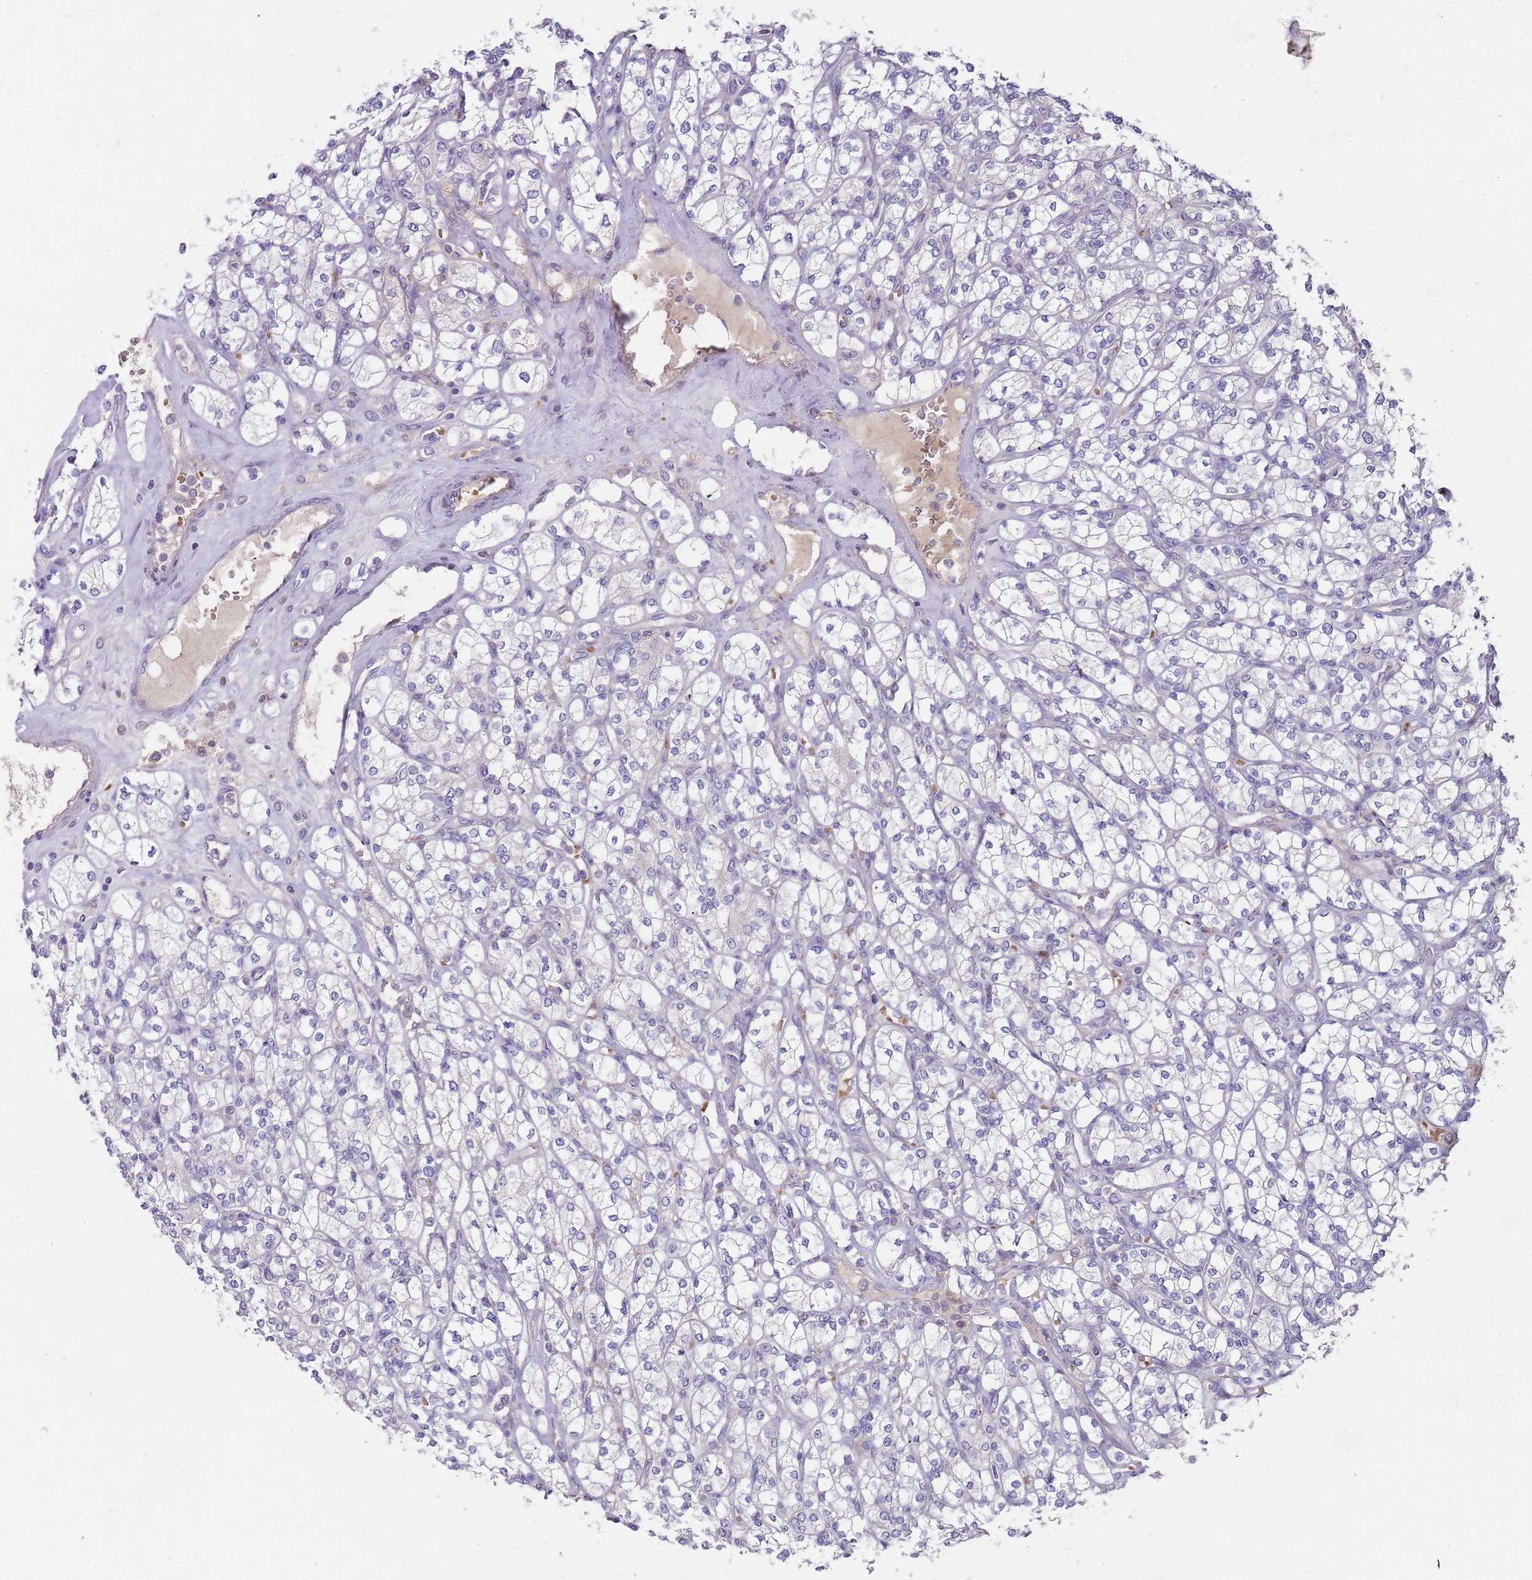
{"staining": {"intensity": "negative", "quantity": "none", "location": "none"}, "tissue": "renal cancer", "cell_type": "Tumor cells", "image_type": "cancer", "snomed": [{"axis": "morphology", "description": "Adenocarcinoma, NOS"}, {"axis": "topography", "description": "Kidney"}], "caption": "Renal cancer was stained to show a protein in brown. There is no significant staining in tumor cells.", "gene": "PRAC1", "patient": {"sex": "male", "age": 77}}